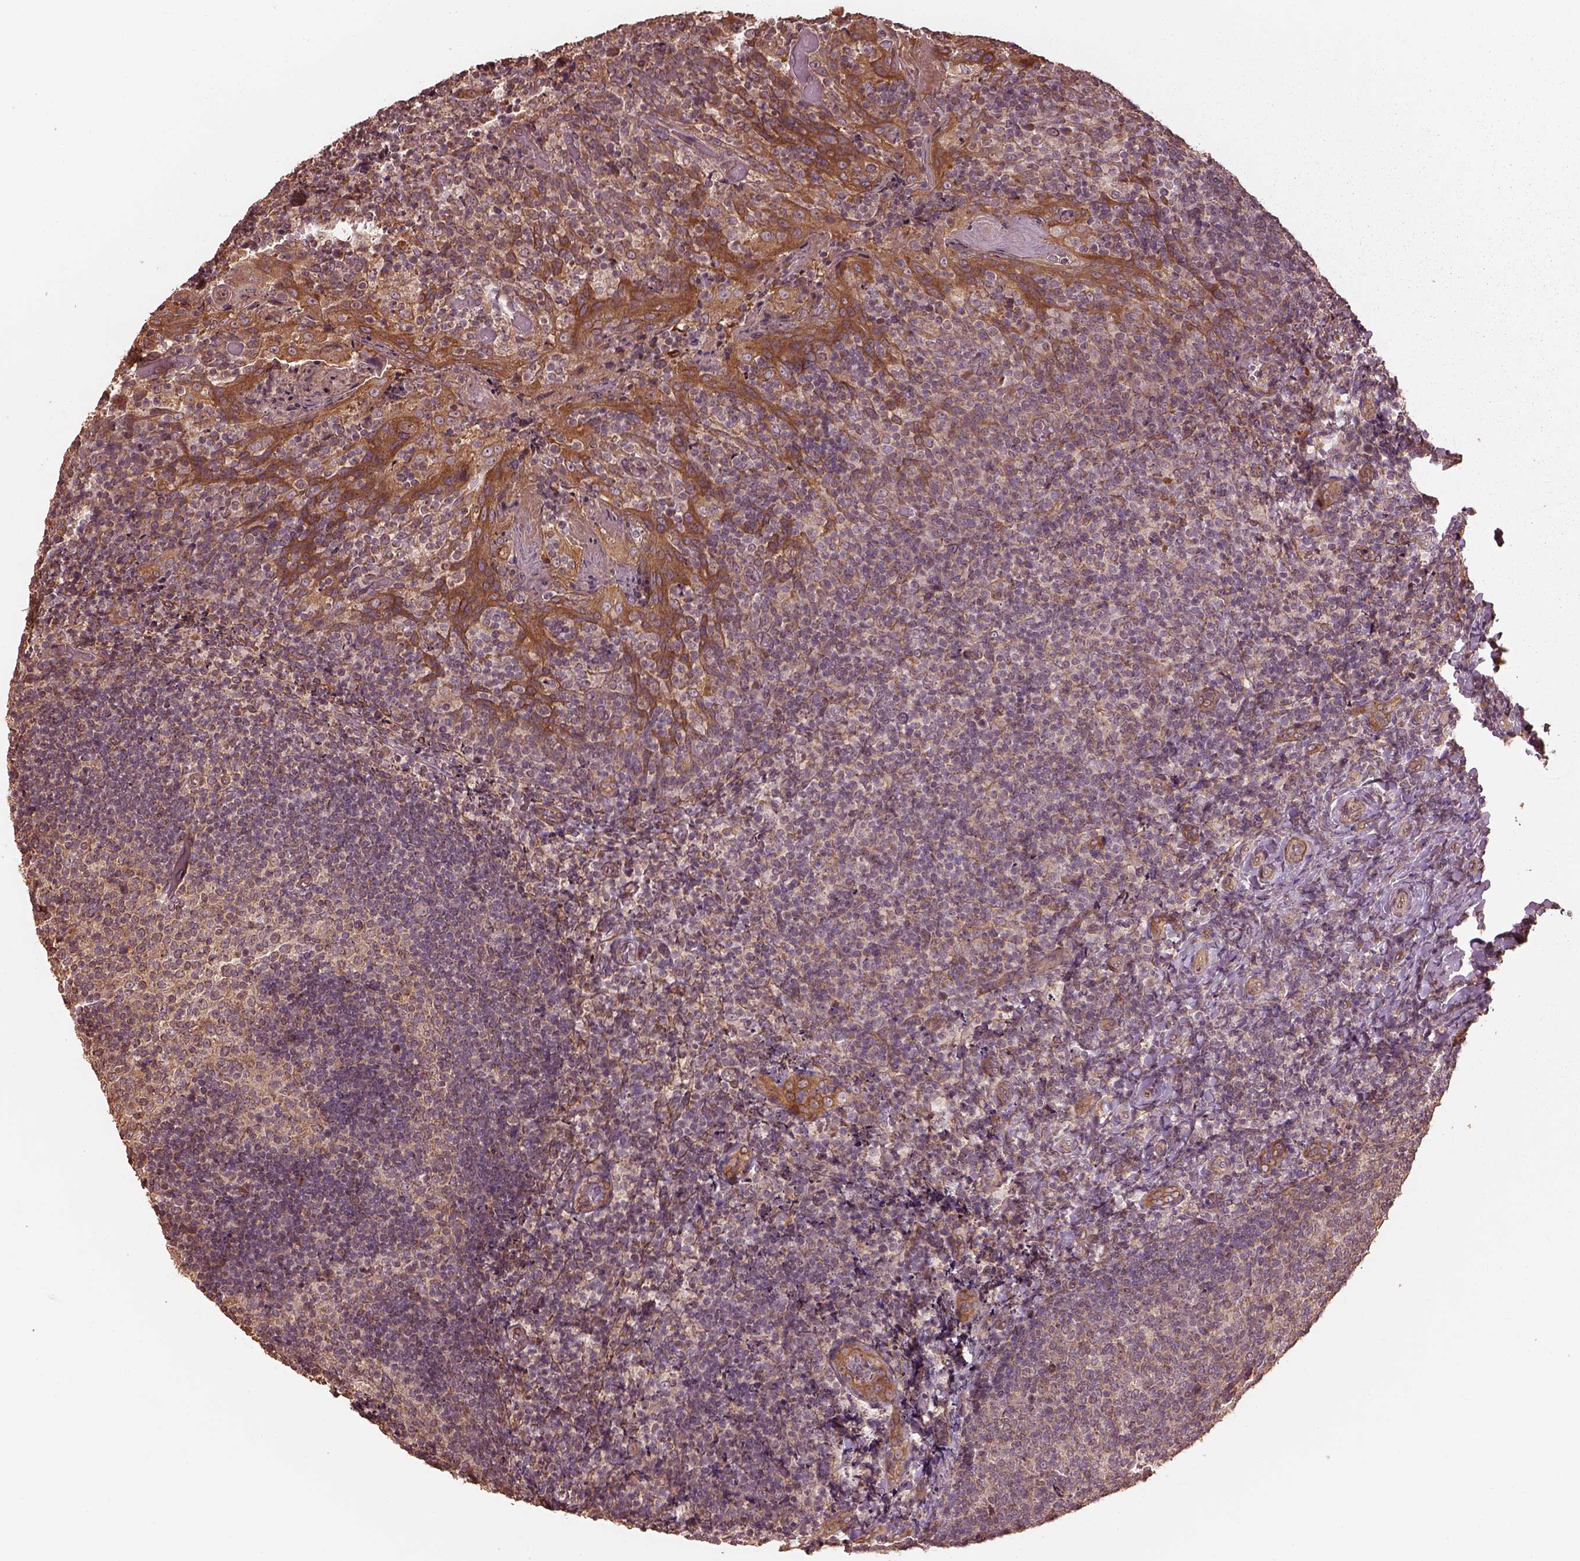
{"staining": {"intensity": "moderate", "quantity": "25%-75%", "location": "cytoplasmic/membranous"}, "tissue": "tonsil", "cell_type": "Germinal center cells", "image_type": "normal", "snomed": [{"axis": "morphology", "description": "Normal tissue, NOS"}, {"axis": "topography", "description": "Tonsil"}], "caption": "High-power microscopy captured an IHC histopathology image of unremarkable tonsil, revealing moderate cytoplasmic/membranous expression in about 25%-75% of germinal center cells.", "gene": "METTL4", "patient": {"sex": "female", "age": 10}}